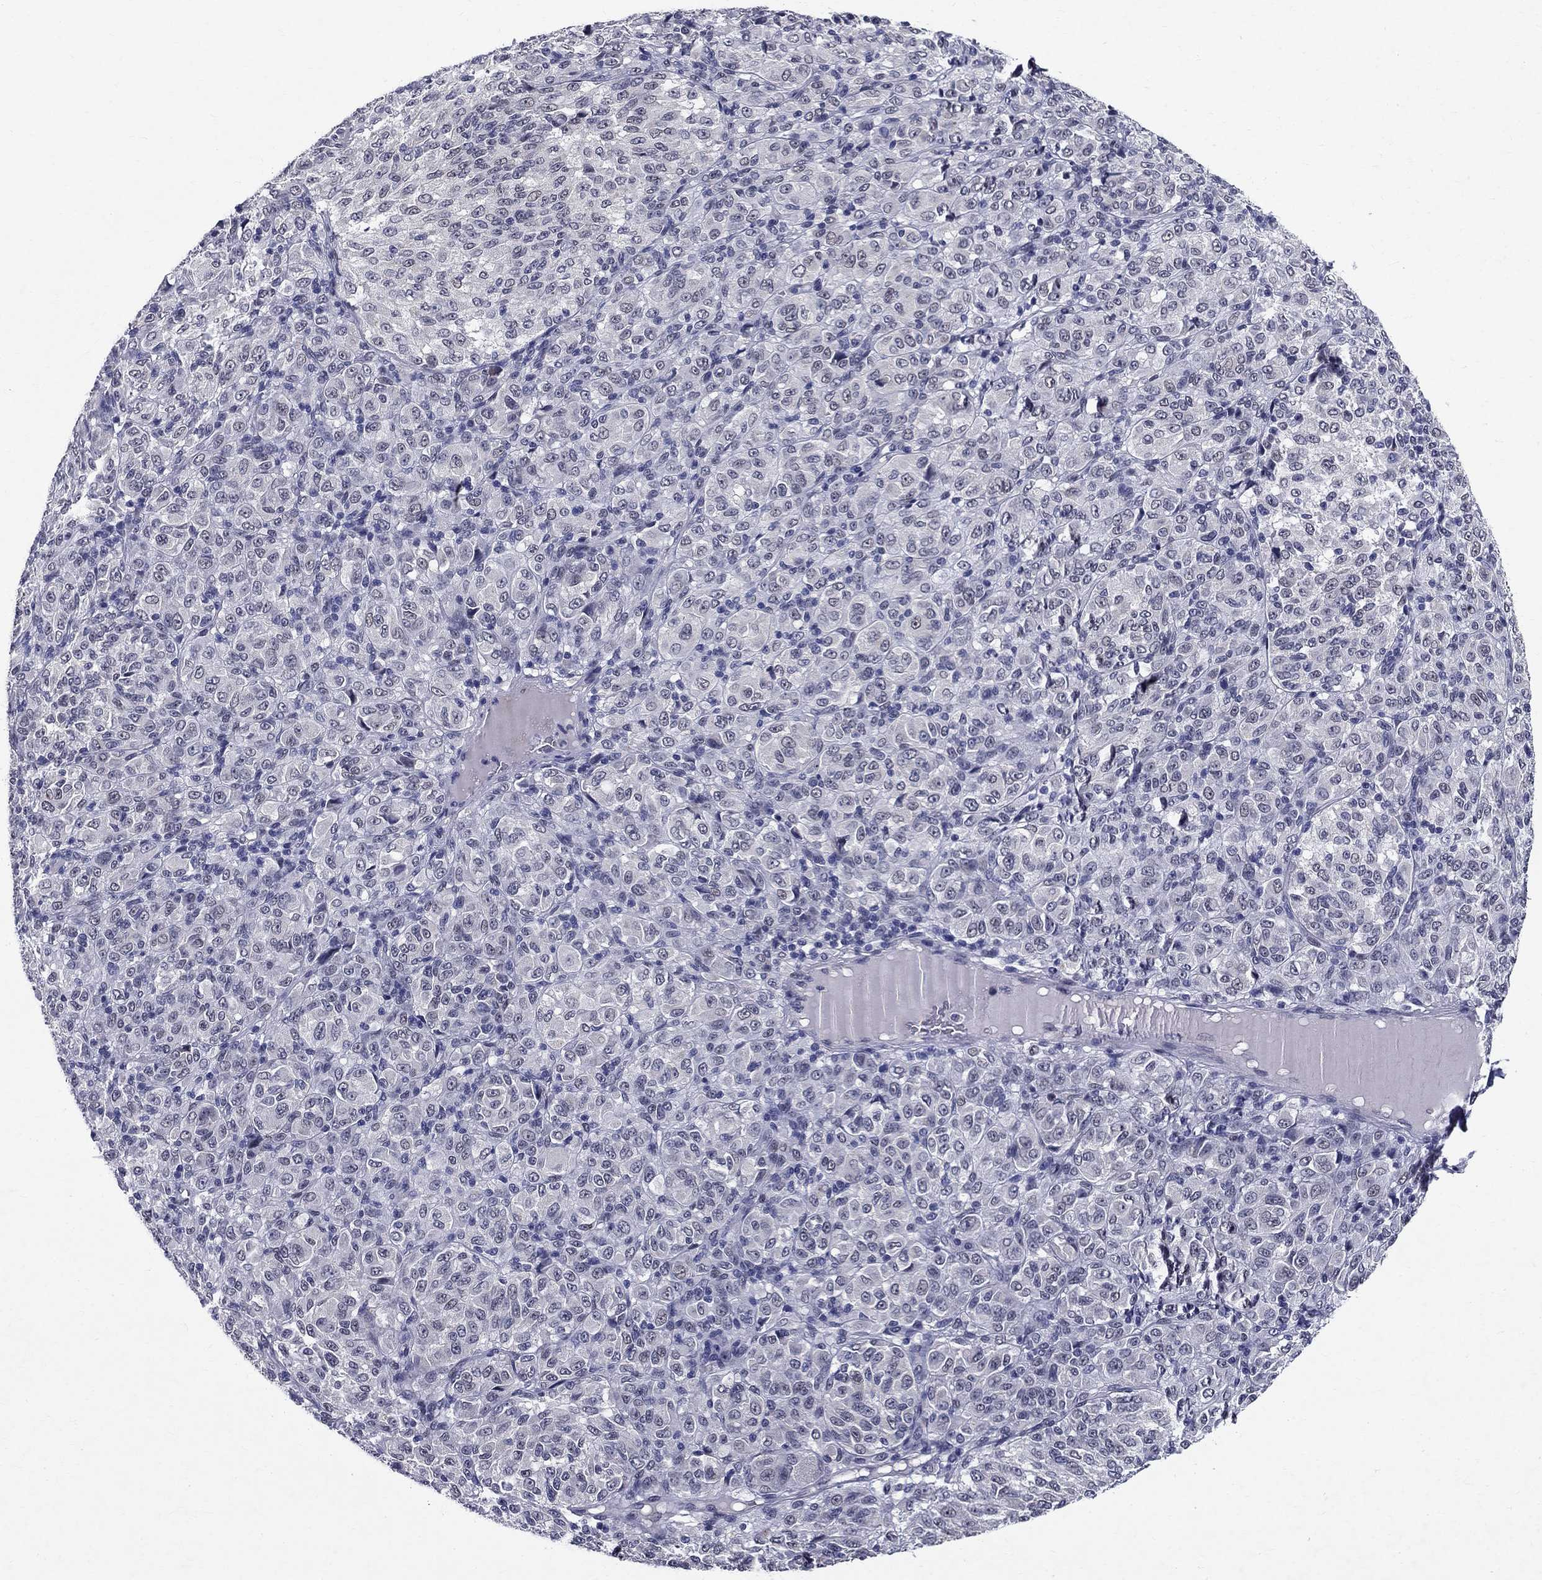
{"staining": {"intensity": "negative", "quantity": "none", "location": "none"}, "tissue": "melanoma", "cell_type": "Tumor cells", "image_type": "cancer", "snomed": [{"axis": "morphology", "description": "Malignant melanoma, Metastatic site"}, {"axis": "topography", "description": "Brain"}], "caption": "Human melanoma stained for a protein using immunohistochemistry (IHC) displays no positivity in tumor cells.", "gene": "RBFOX1", "patient": {"sex": "female", "age": 56}}